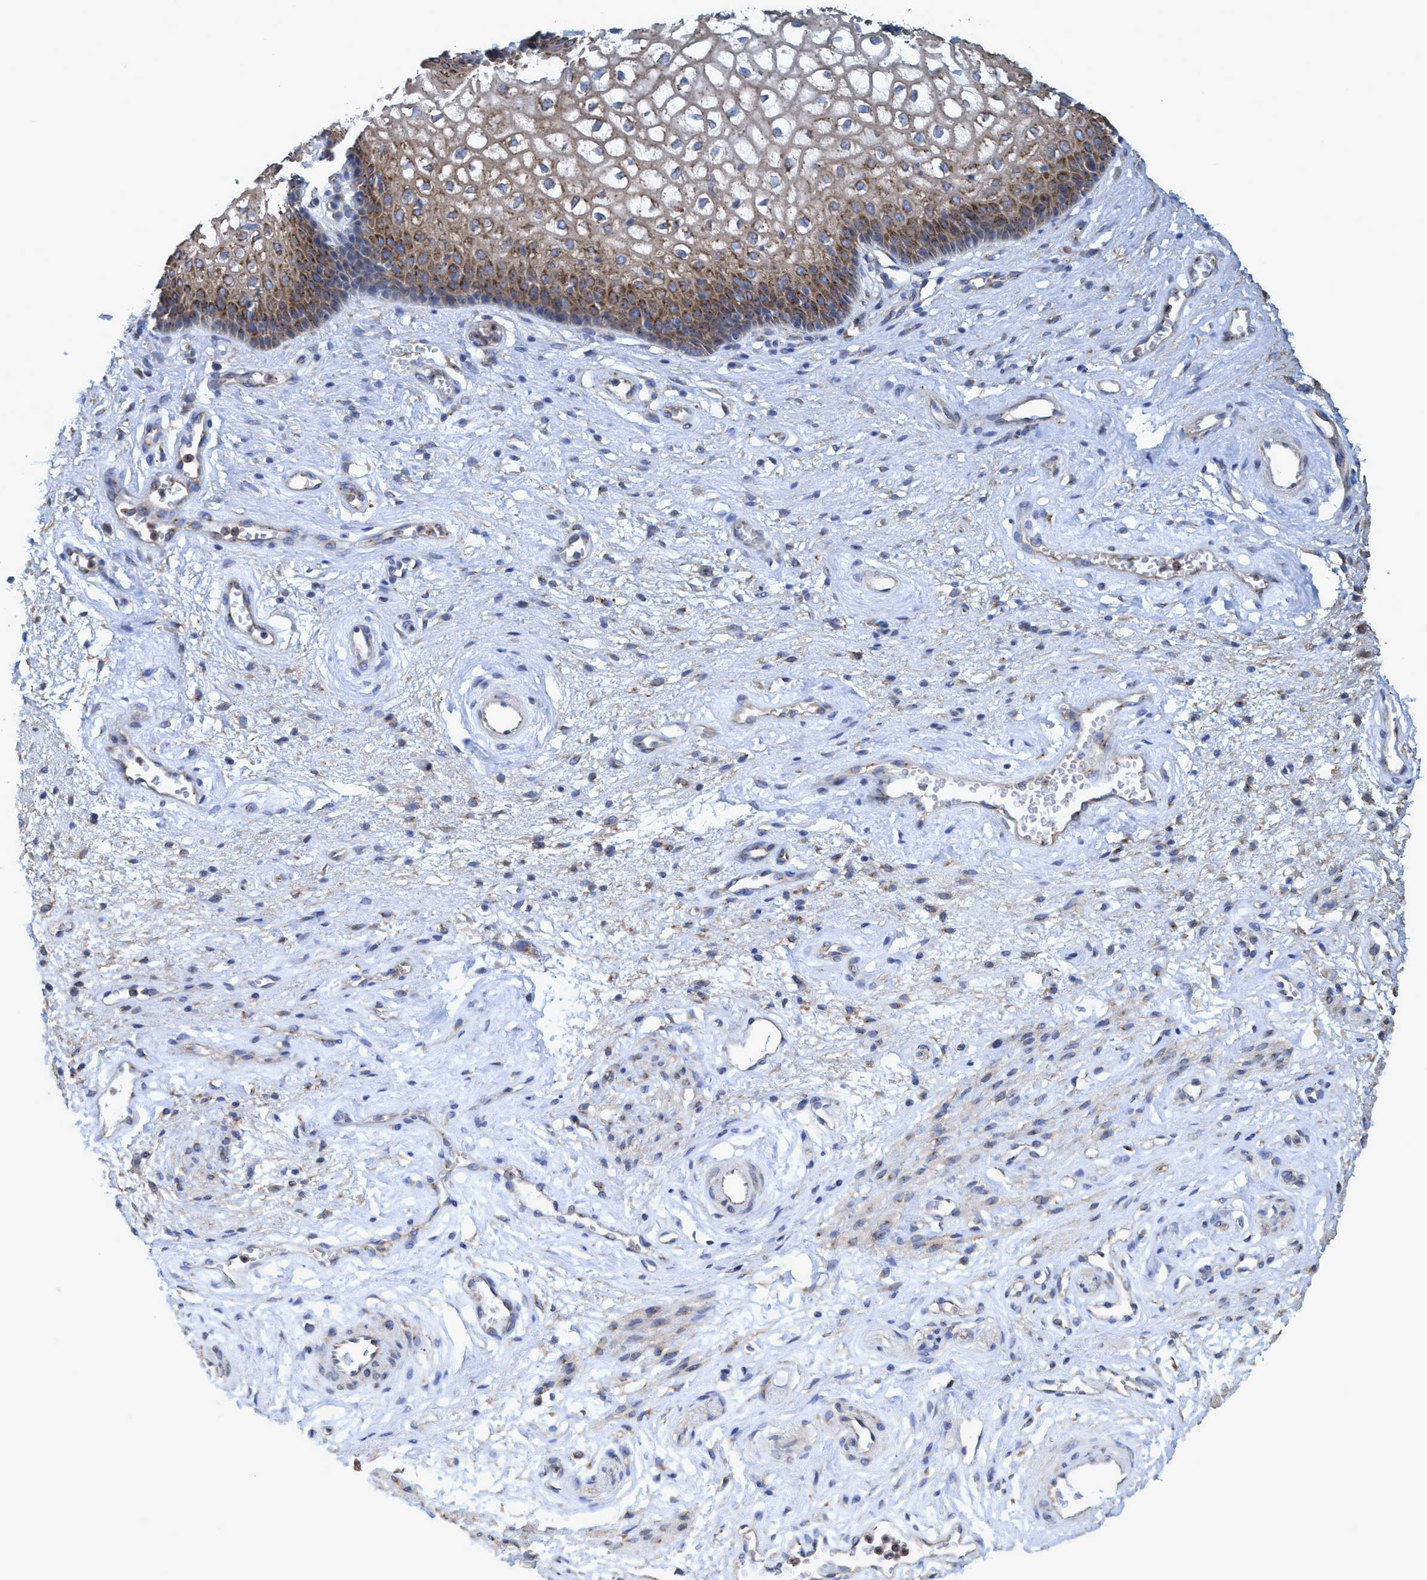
{"staining": {"intensity": "moderate", "quantity": ">75%", "location": "cytoplasmic/membranous"}, "tissue": "vagina", "cell_type": "Squamous epithelial cells", "image_type": "normal", "snomed": [{"axis": "morphology", "description": "Normal tissue, NOS"}, {"axis": "topography", "description": "Vagina"}], "caption": "Moderate cytoplasmic/membranous positivity for a protein is seen in approximately >75% of squamous epithelial cells of benign vagina using immunohistochemistry.", "gene": "BICD2", "patient": {"sex": "female", "age": 34}}